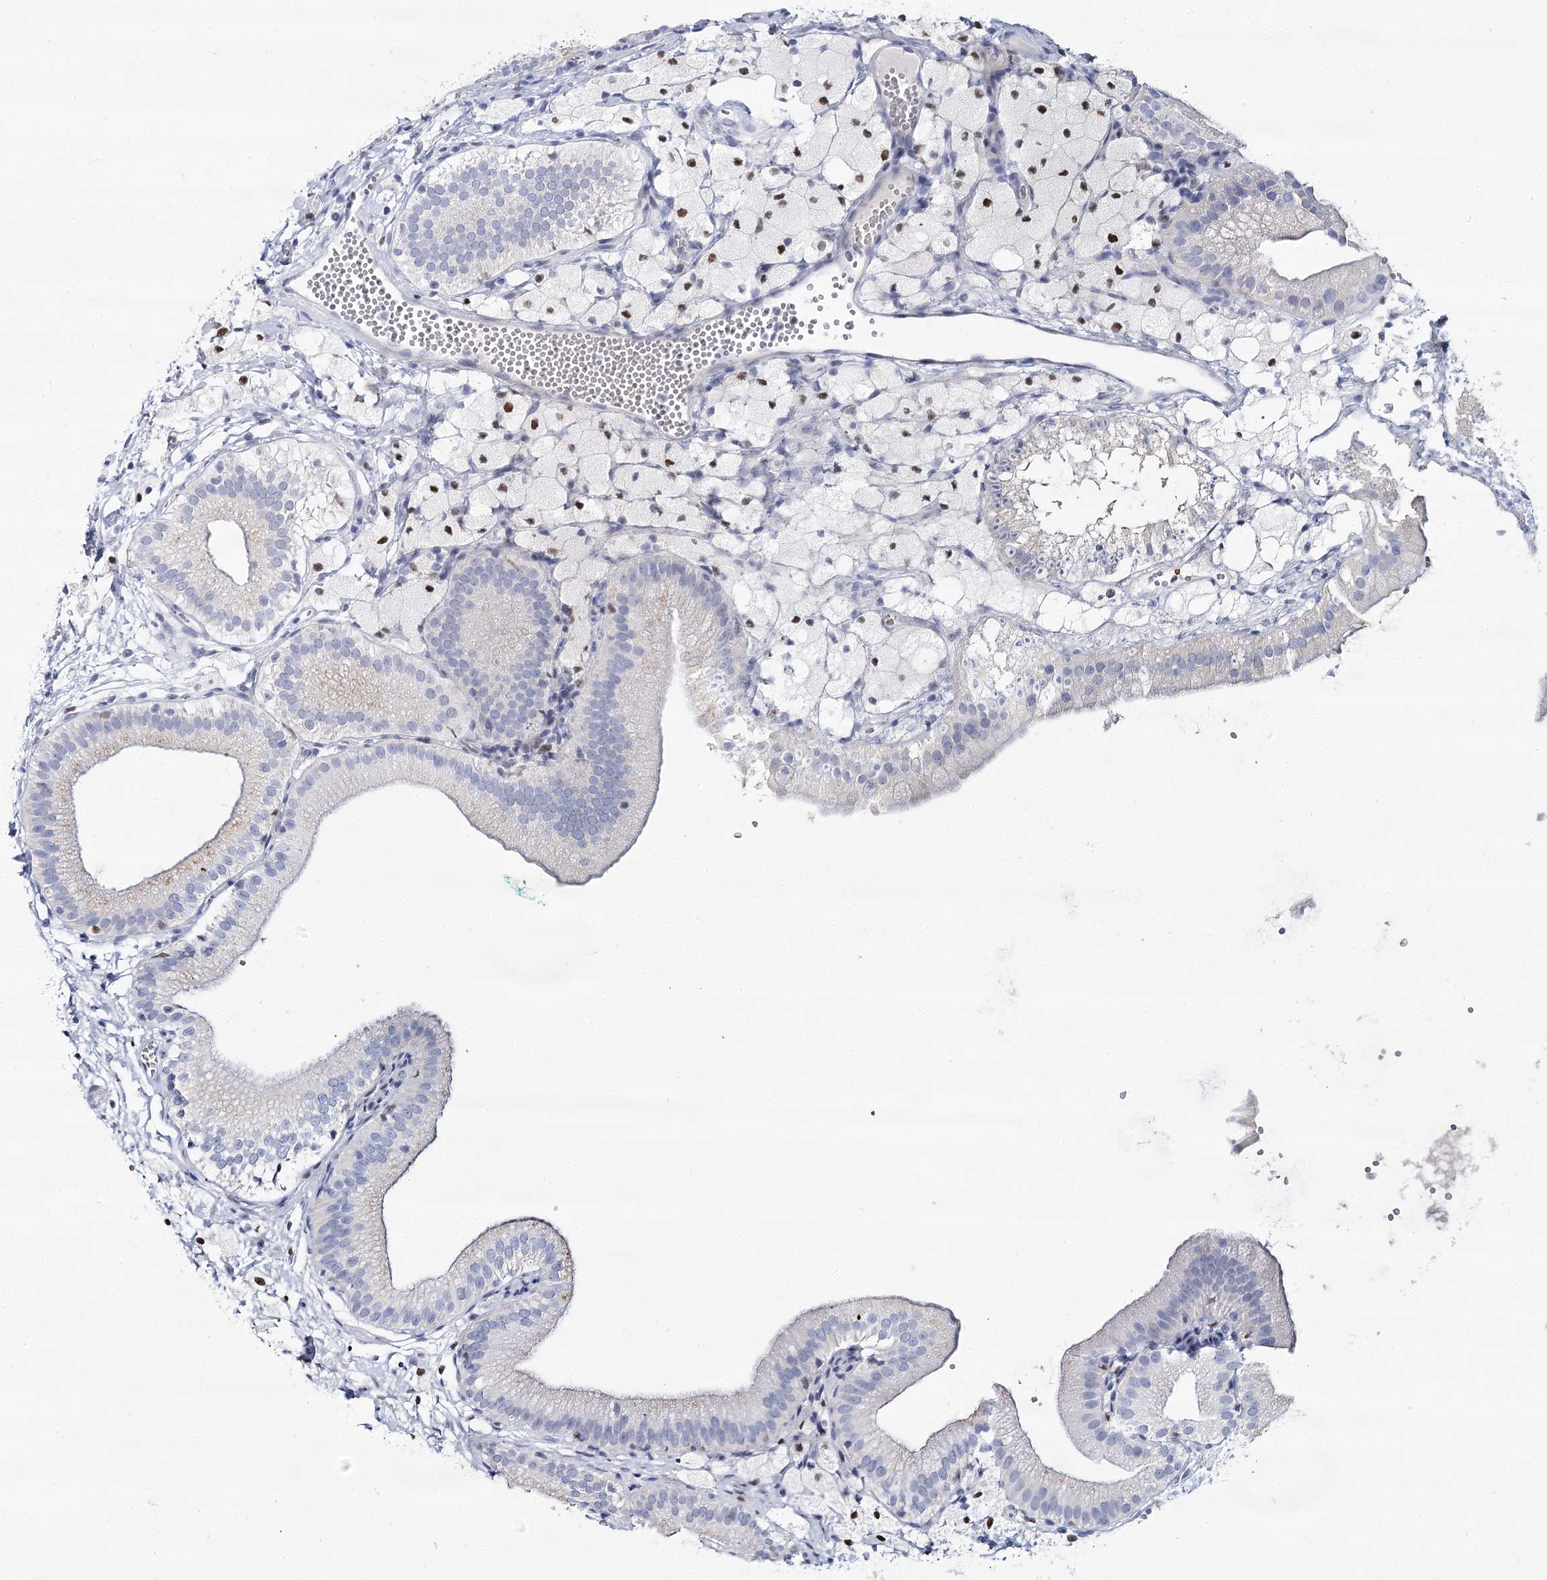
{"staining": {"intensity": "negative", "quantity": "none", "location": "none"}, "tissue": "gallbladder", "cell_type": "Glandular cells", "image_type": "normal", "snomed": [{"axis": "morphology", "description": "Normal tissue, NOS"}, {"axis": "topography", "description": "Gallbladder"}], "caption": "An IHC micrograph of normal gallbladder is shown. There is no staining in glandular cells of gallbladder. (DAB (3,3'-diaminobenzidine) IHC visualized using brightfield microscopy, high magnification).", "gene": "IGSF3", "patient": {"sex": "male", "age": 55}}